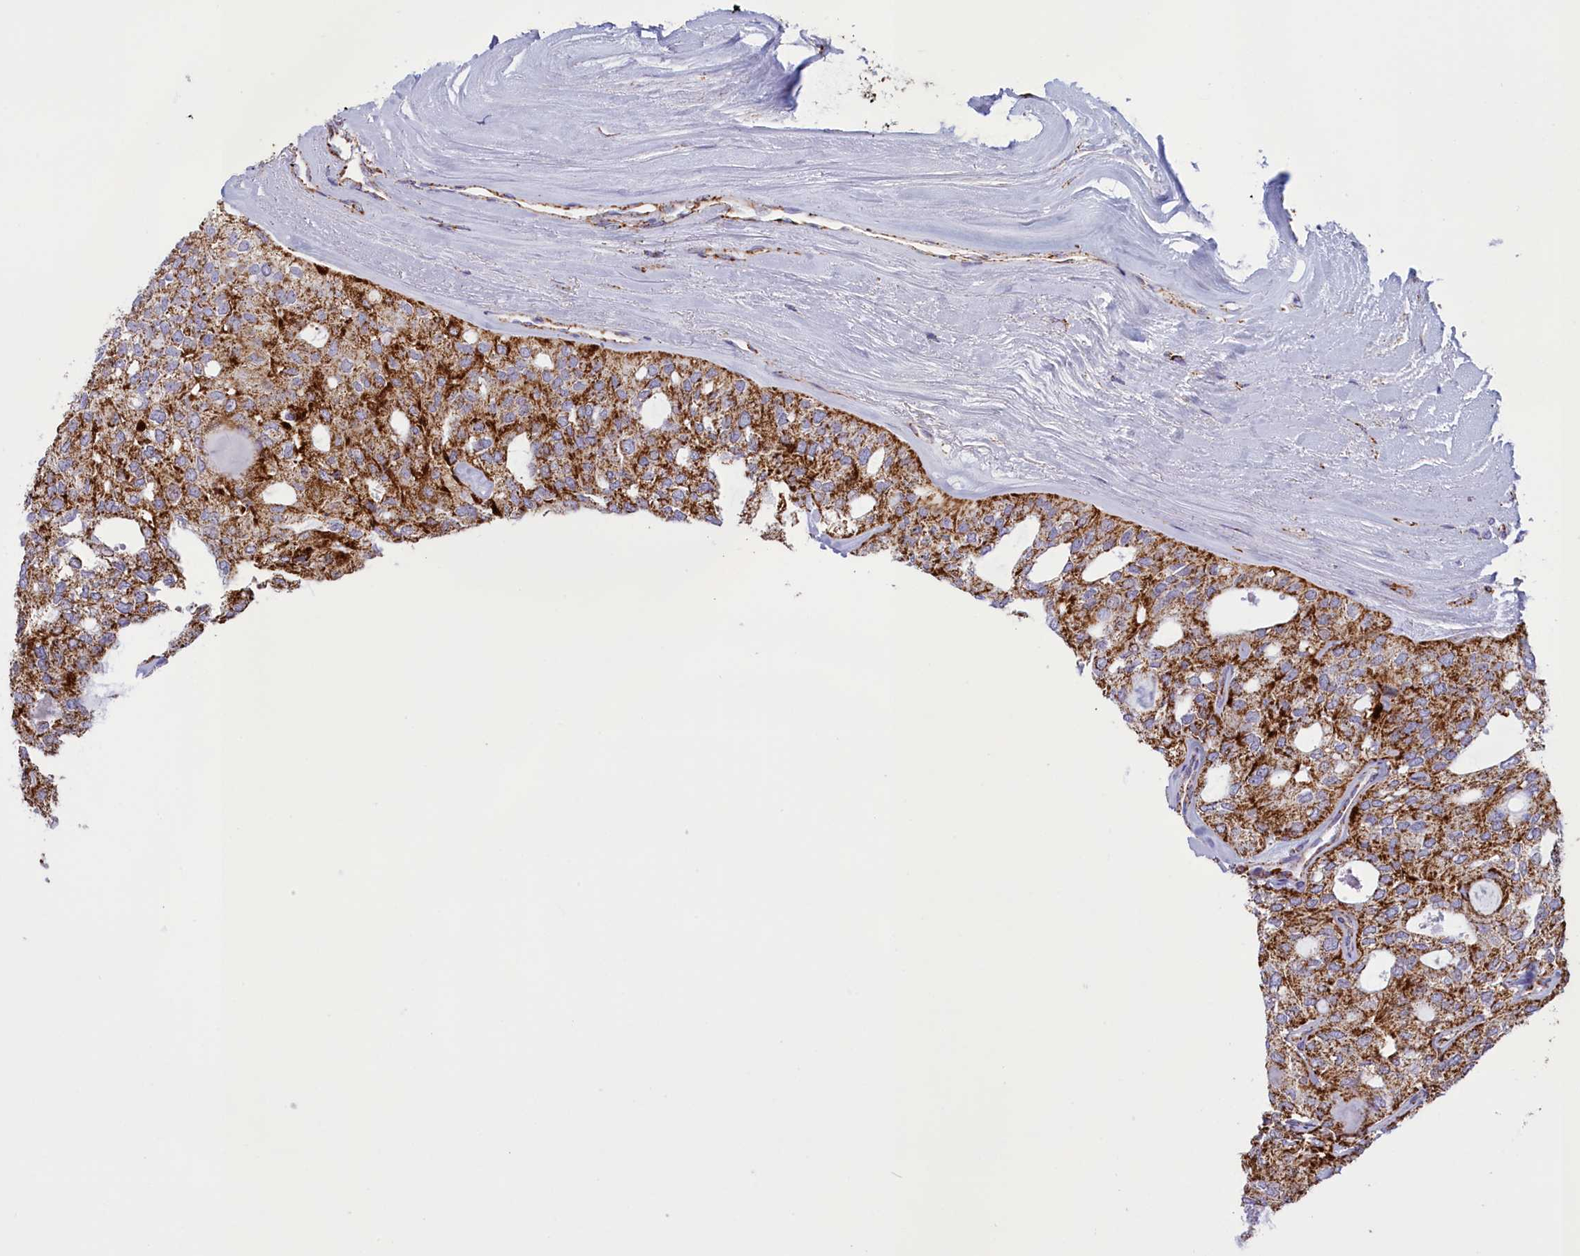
{"staining": {"intensity": "strong", "quantity": "25%-75%", "location": "cytoplasmic/membranous"}, "tissue": "thyroid cancer", "cell_type": "Tumor cells", "image_type": "cancer", "snomed": [{"axis": "morphology", "description": "Follicular adenoma carcinoma, NOS"}, {"axis": "topography", "description": "Thyroid gland"}], "caption": "Thyroid follicular adenoma carcinoma was stained to show a protein in brown. There is high levels of strong cytoplasmic/membranous expression in about 25%-75% of tumor cells. The protein is shown in brown color, while the nuclei are stained blue.", "gene": "ISOC2", "patient": {"sex": "male", "age": 75}}